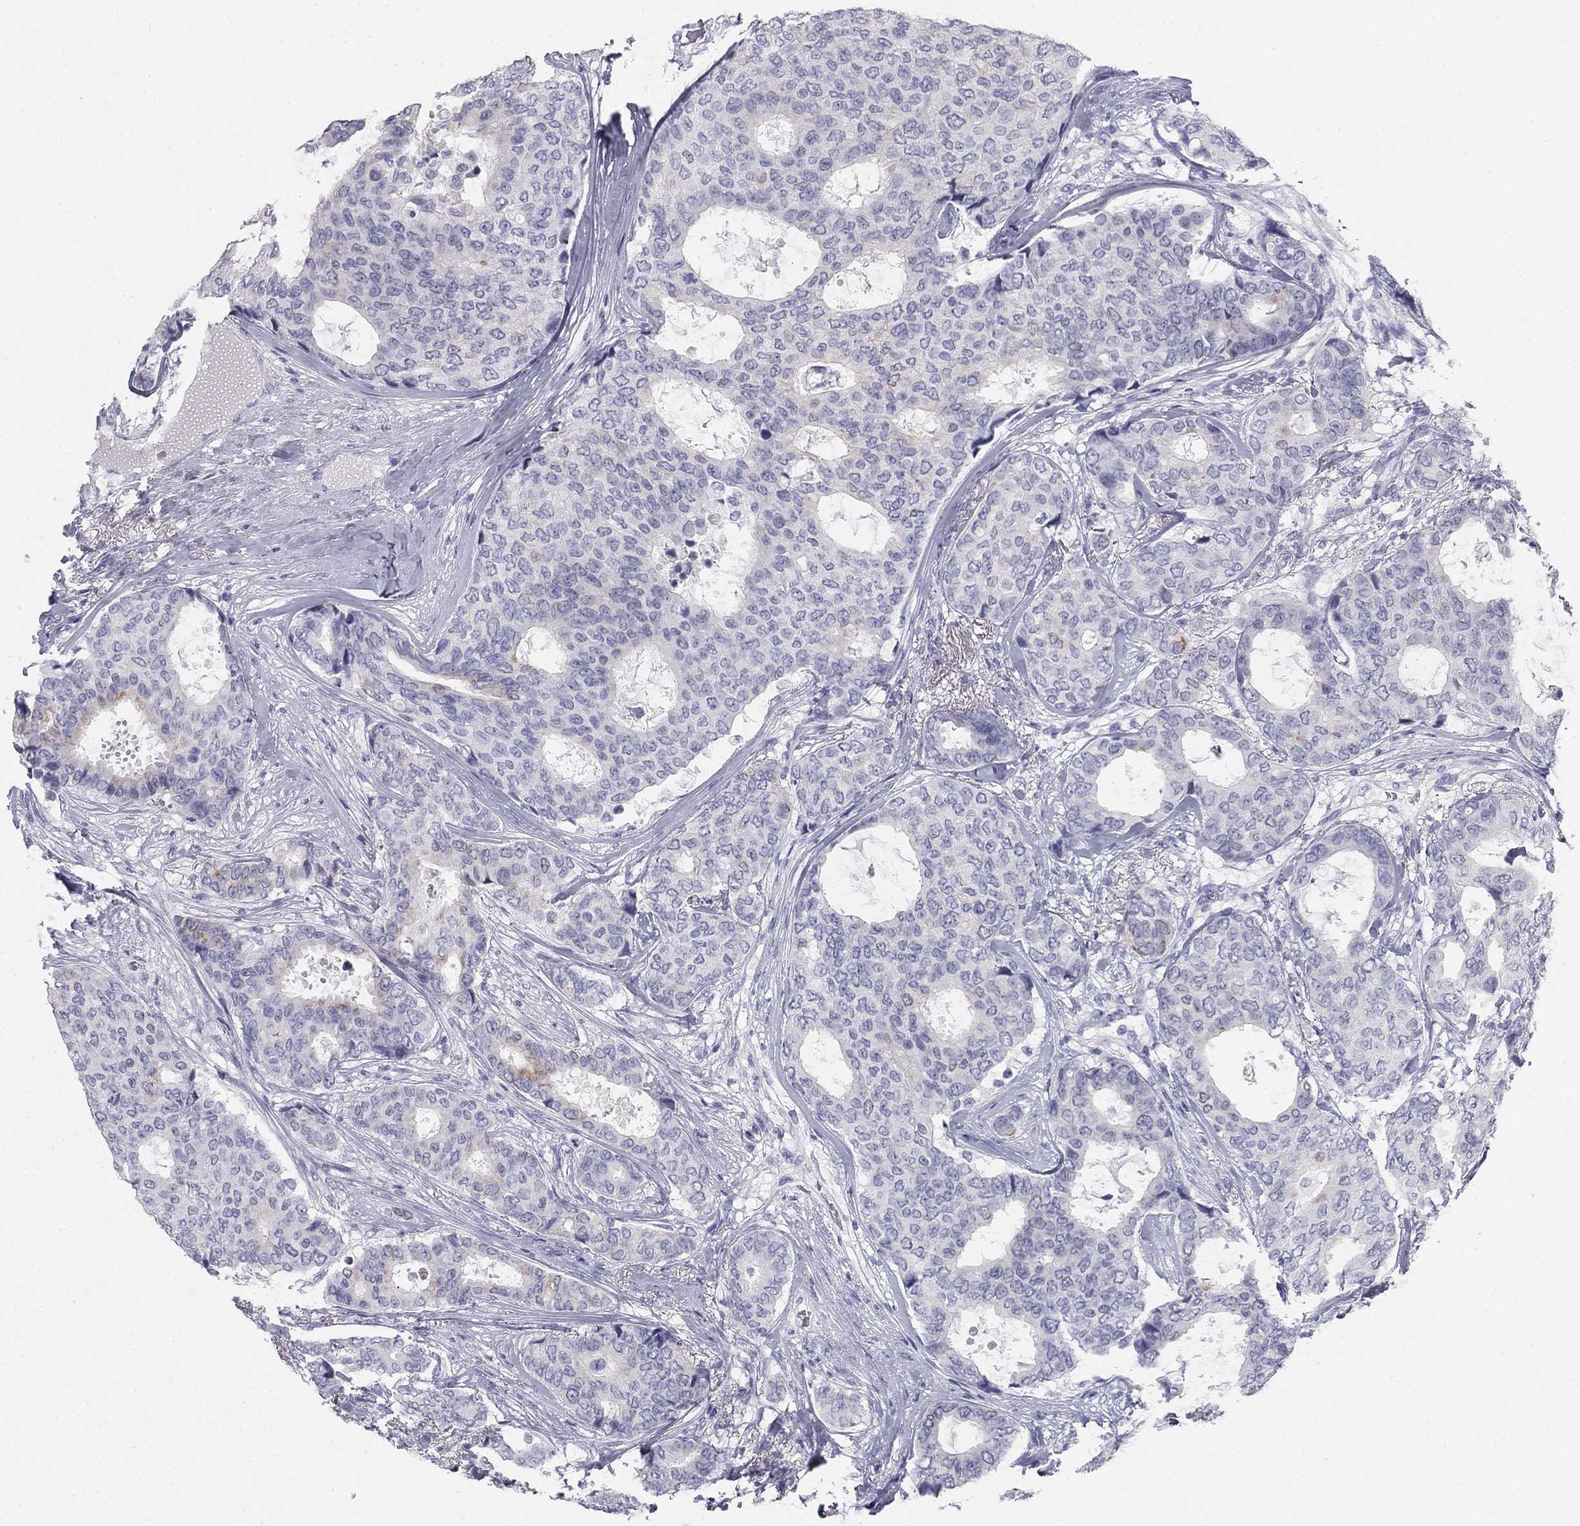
{"staining": {"intensity": "negative", "quantity": "none", "location": "none"}, "tissue": "breast cancer", "cell_type": "Tumor cells", "image_type": "cancer", "snomed": [{"axis": "morphology", "description": "Duct carcinoma"}, {"axis": "topography", "description": "Breast"}], "caption": "Immunohistochemical staining of intraductal carcinoma (breast) displays no significant expression in tumor cells.", "gene": "SULT2B1", "patient": {"sex": "female", "age": 75}}